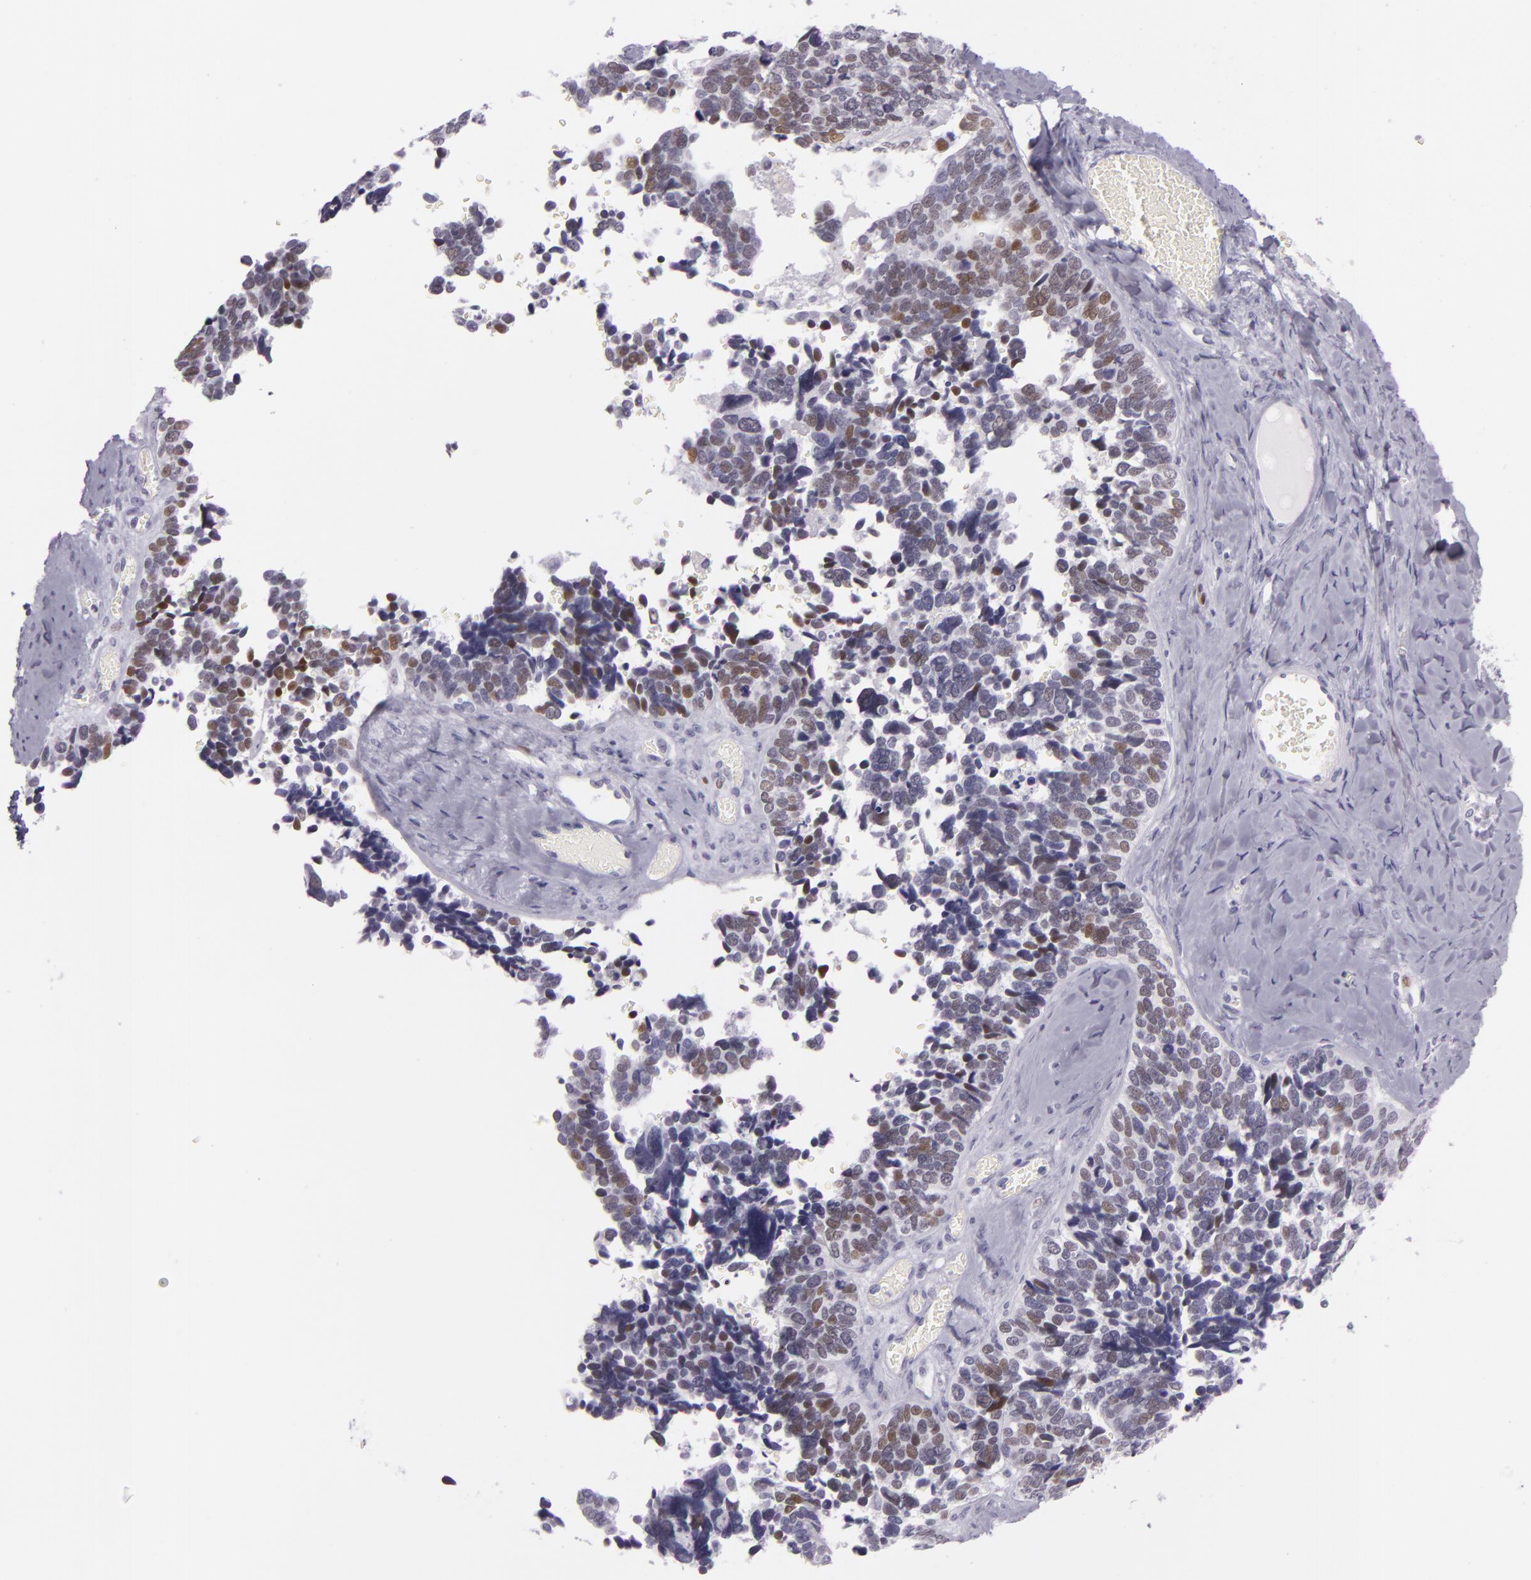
{"staining": {"intensity": "moderate", "quantity": "<25%", "location": "nuclear"}, "tissue": "ovarian cancer", "cell_type": "Tumor cells", "image_type": "cancer", "snomed": [{"axis": "morphology", "description": "Cystadenocarcinoma, serous, NOS"}, {"axis": "topography", "description": "Ovary"}], "caption": "Ovarian cancer was stained to show a protein in brown. There is low levels of moderate nuclear expression in approximately <25% of tumor cells.", "gene": "MCM3", "patient": {"sex": "female", "age": 77}}